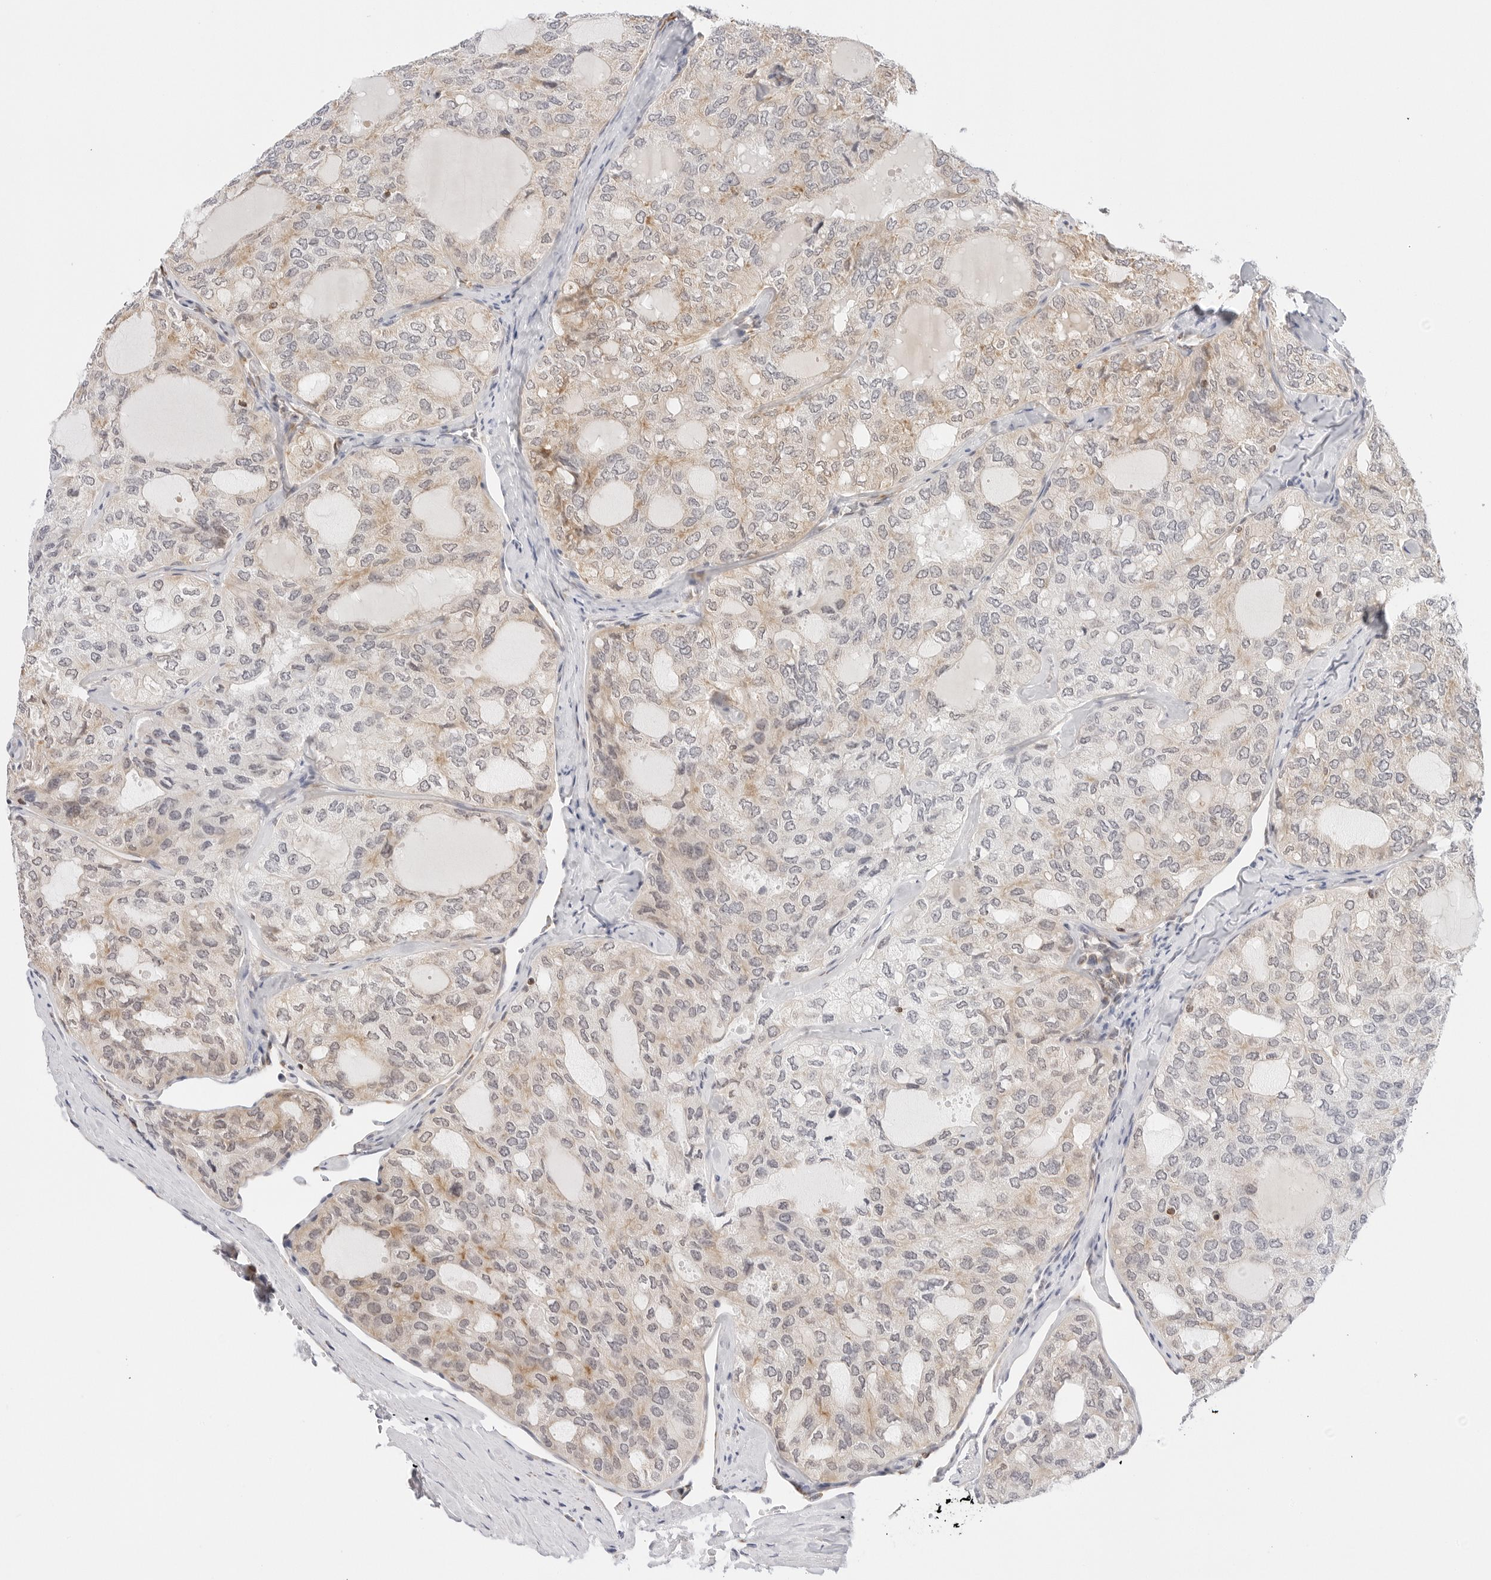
{"staining": {"intensity": "weak", "quantity": "<25%", "location": "cytoplasmic/membranous"}, "tissue": "thyroid cancer", "cell_type": "Tumor cells", "image_type": "cancer", "snomed": [{"axis": "morphology", "description": "Follicular adenoma carcinoma, NOS"}, {"axis": "topography", "description": "Thyroid gland"}], "caption": "Immunohistochemistry of human follicular adenoma carcinoma (thyroid) demonstrates no positivity in tumor cells. (DAB (3,3'-diaminobenzidine) IHC with hematoxylin counter stain).", "gene": "GORAB", "patient": {"sex": "male", "age": 75}}